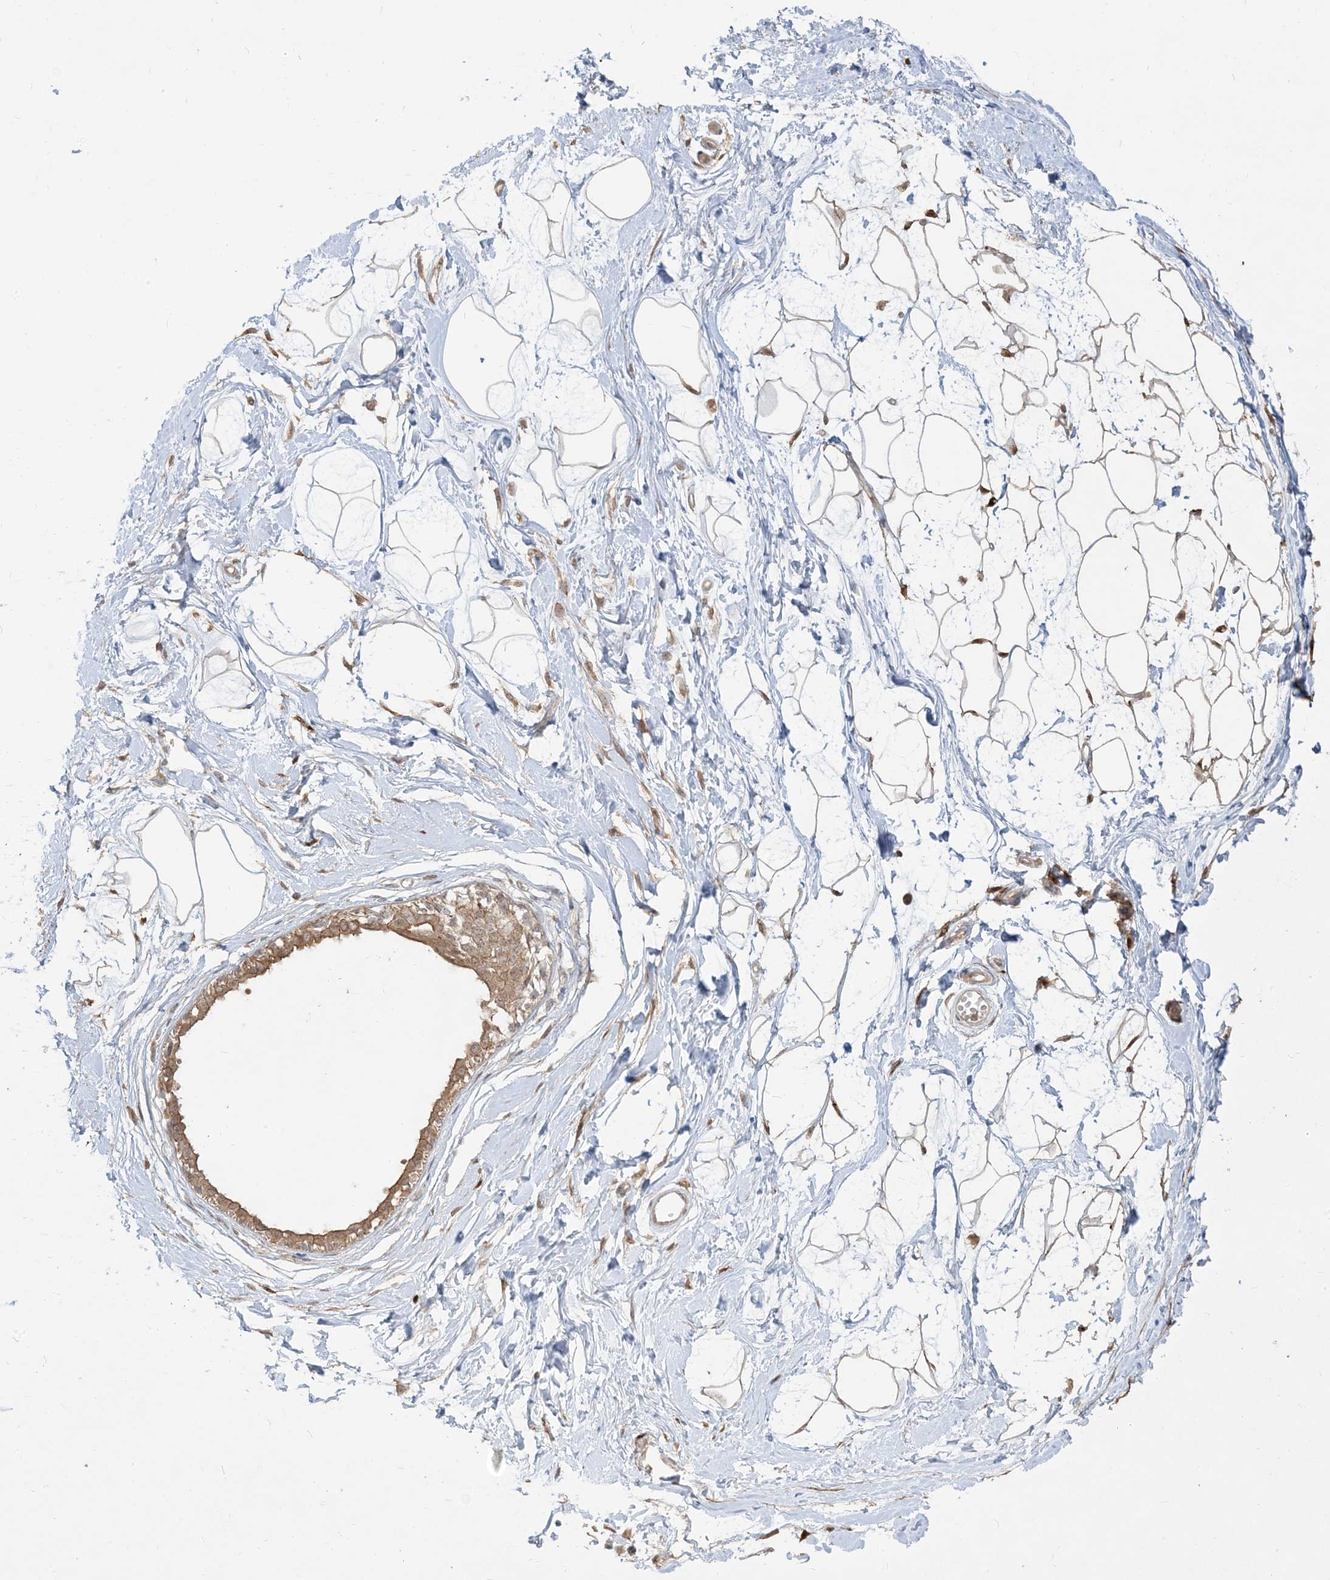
{"staining": {"intensity": "weak", "quantity": "25%-75%", "location": "cytoplasmic/membranous"}, "tissue": "breast", "cell_type": "Adipocytes", "image_type": "normal", "snomed": [{"axis": "morphology", "description": "Normal tissue, NOS"}, {"axis": "topography", "description": "Breast"}], "caption": "Immunohistochemical staining of normal human breast exhibits weak cytoplasmic/membranous protein positivity in about 25%-75% of adipocytes.", "gene": "TBCC", "patient": {"sex": "female", "age": 45}}